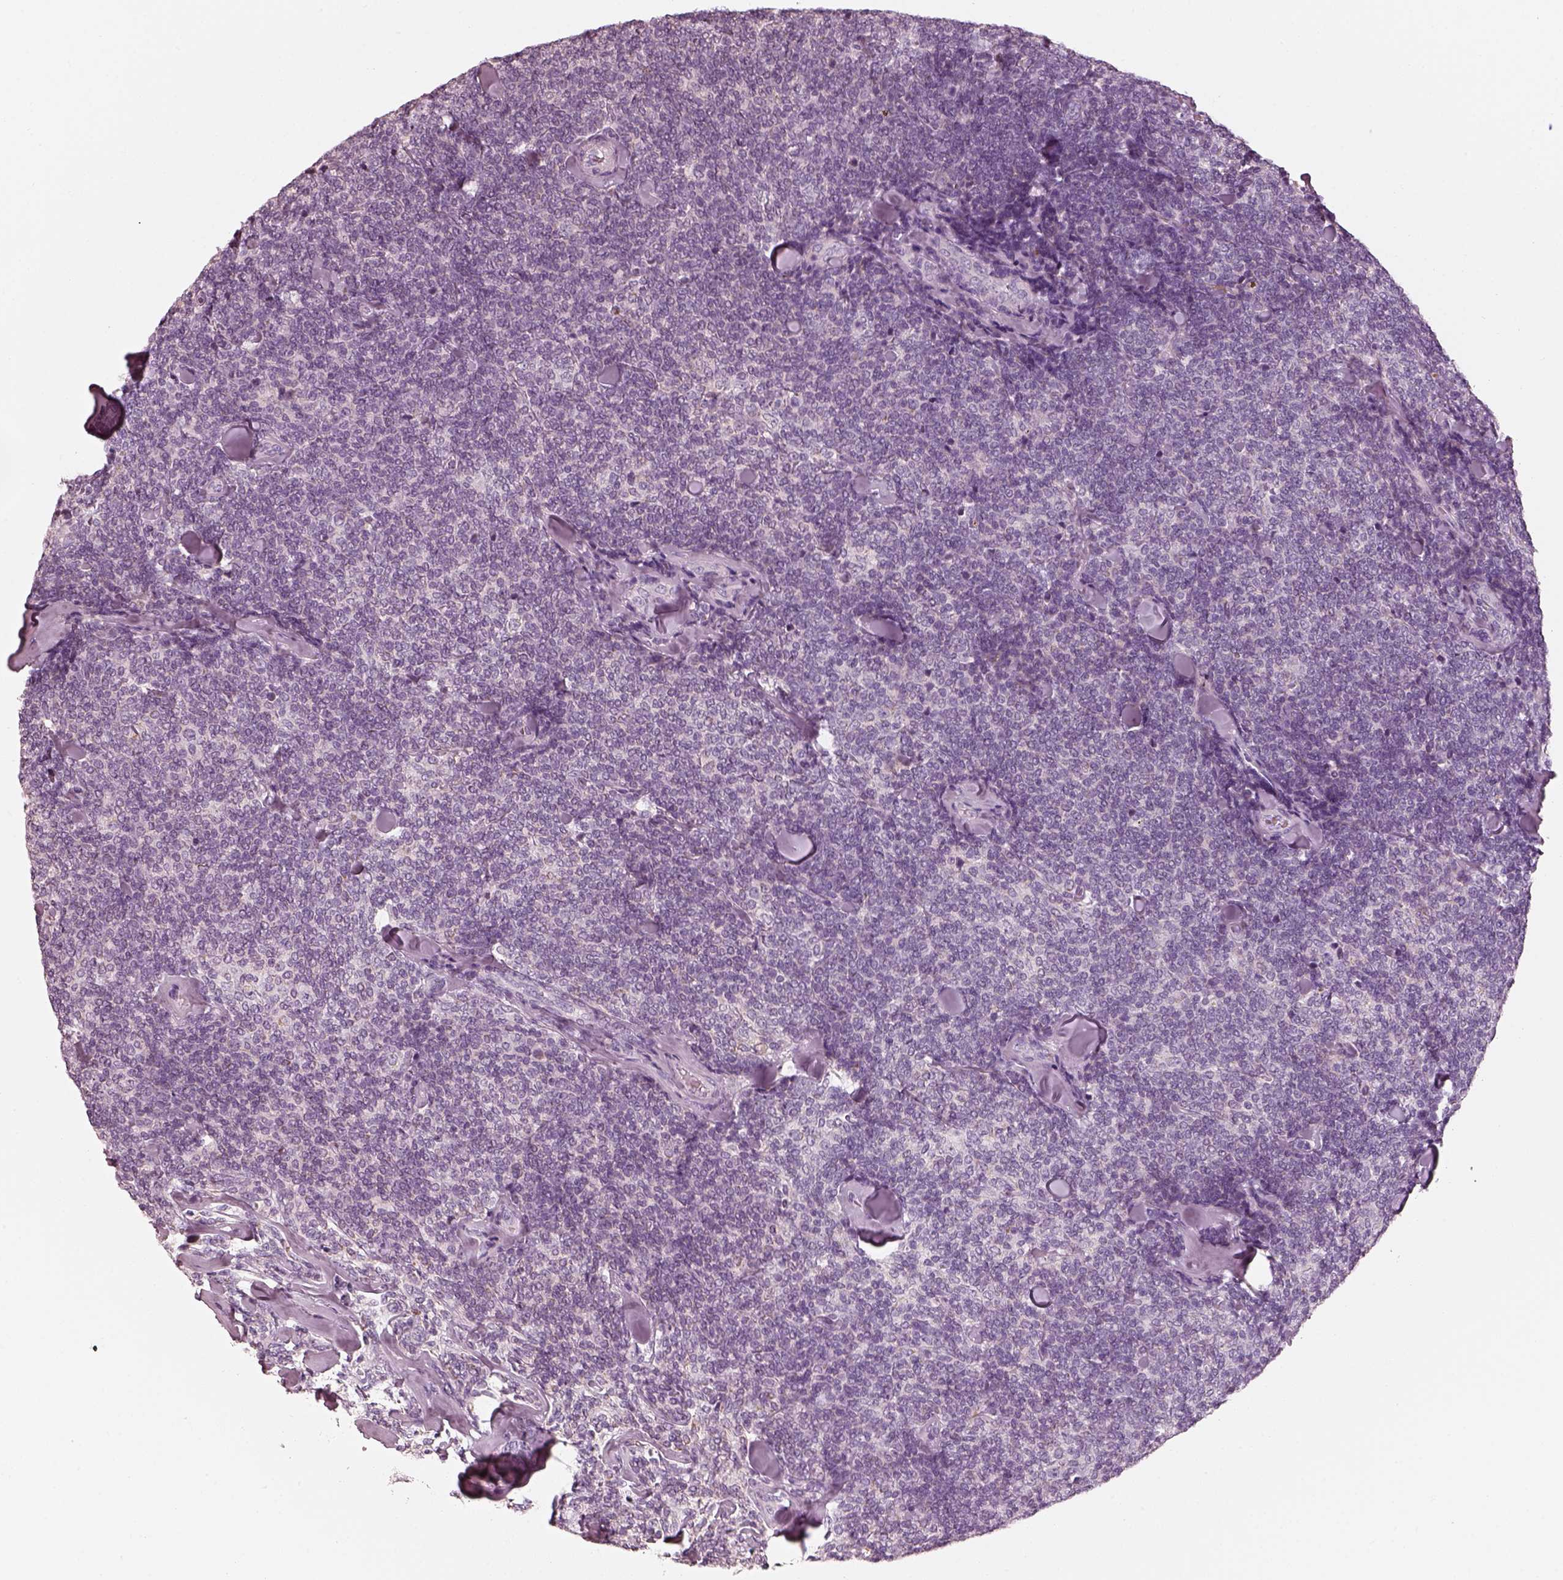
{"staining": {"intensity": "negative", "quantity": "none", "location": "none"}, "tissue": "lymphoma", "cell_type": "Tumor cells", "image_type": "cancer", "snomed": [{"axis": "morphology", "description": "Malignant lymphoma, non-Hodgkin's type, Low grade"}, {"axis": "topography", "description": "Lymph node"}], "caption": "Tumor cells show no significant staining in lymphoma. The staining is performed using DAB (3,3'-diaminobenzidine) brown chromogen with nuclei counter-stained in using hematoxylin.", "gene": "R3HDML", "patient": {"sex": "female", "age": 56}}